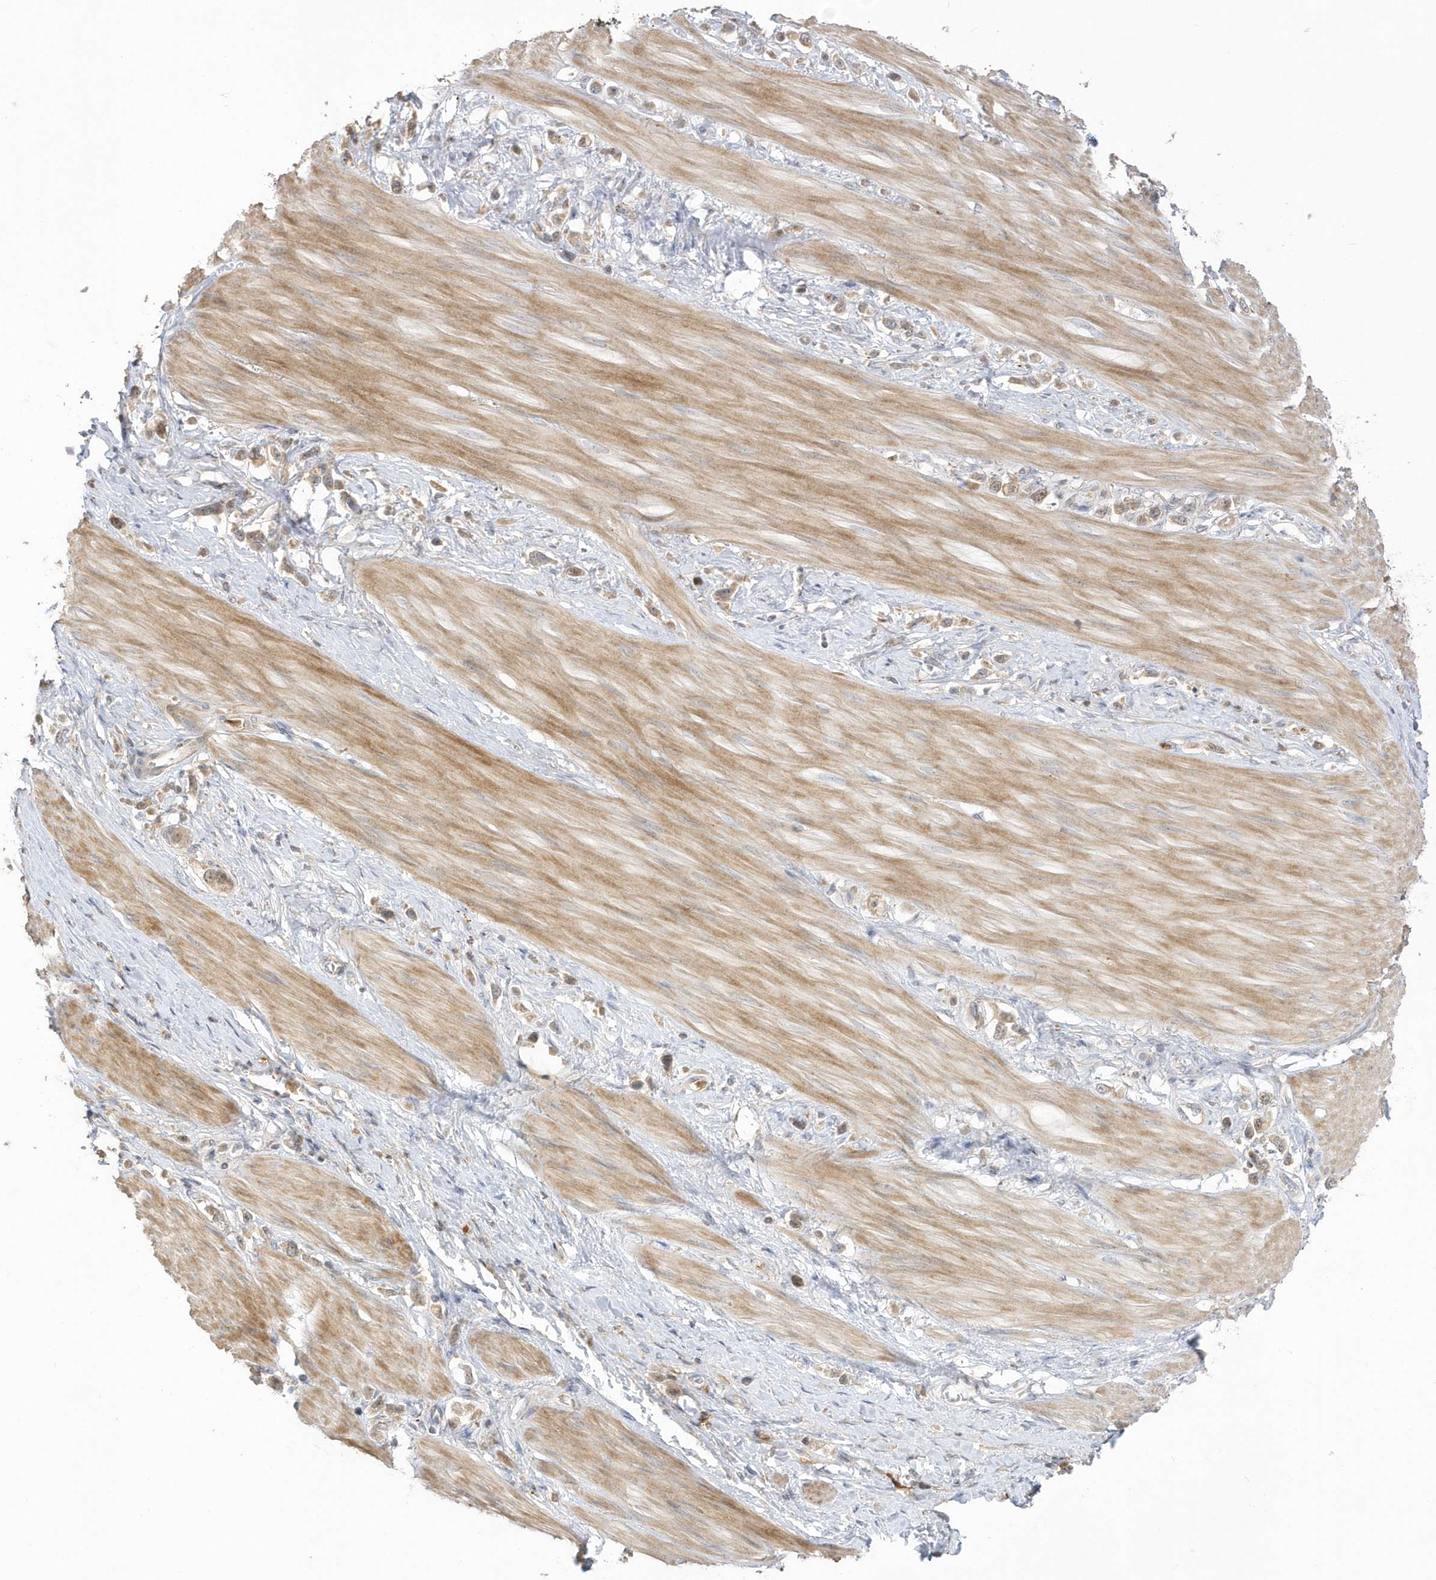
{"staining": {"intensity": "moderate", "quantity": ">75%", "location": "cytoplasmic/membranous"}, "tissue": "stomach cancer", "cell_type": "Tumor cells", "image_type": "cancer", "snomed": [{"axis": "morphology", "description": "Adenocarcinoma, NOS"}, {"axis": "topography", "description": "Stomach"}], "caption": "Protein expression analysis of human stomach adenocarcinoma reveals moderate cytoplasmic/membranous positivity in approximately >75% of tumor cells.", "gene": "NAF1", "patient": {"sex": "female", "age": 65}}